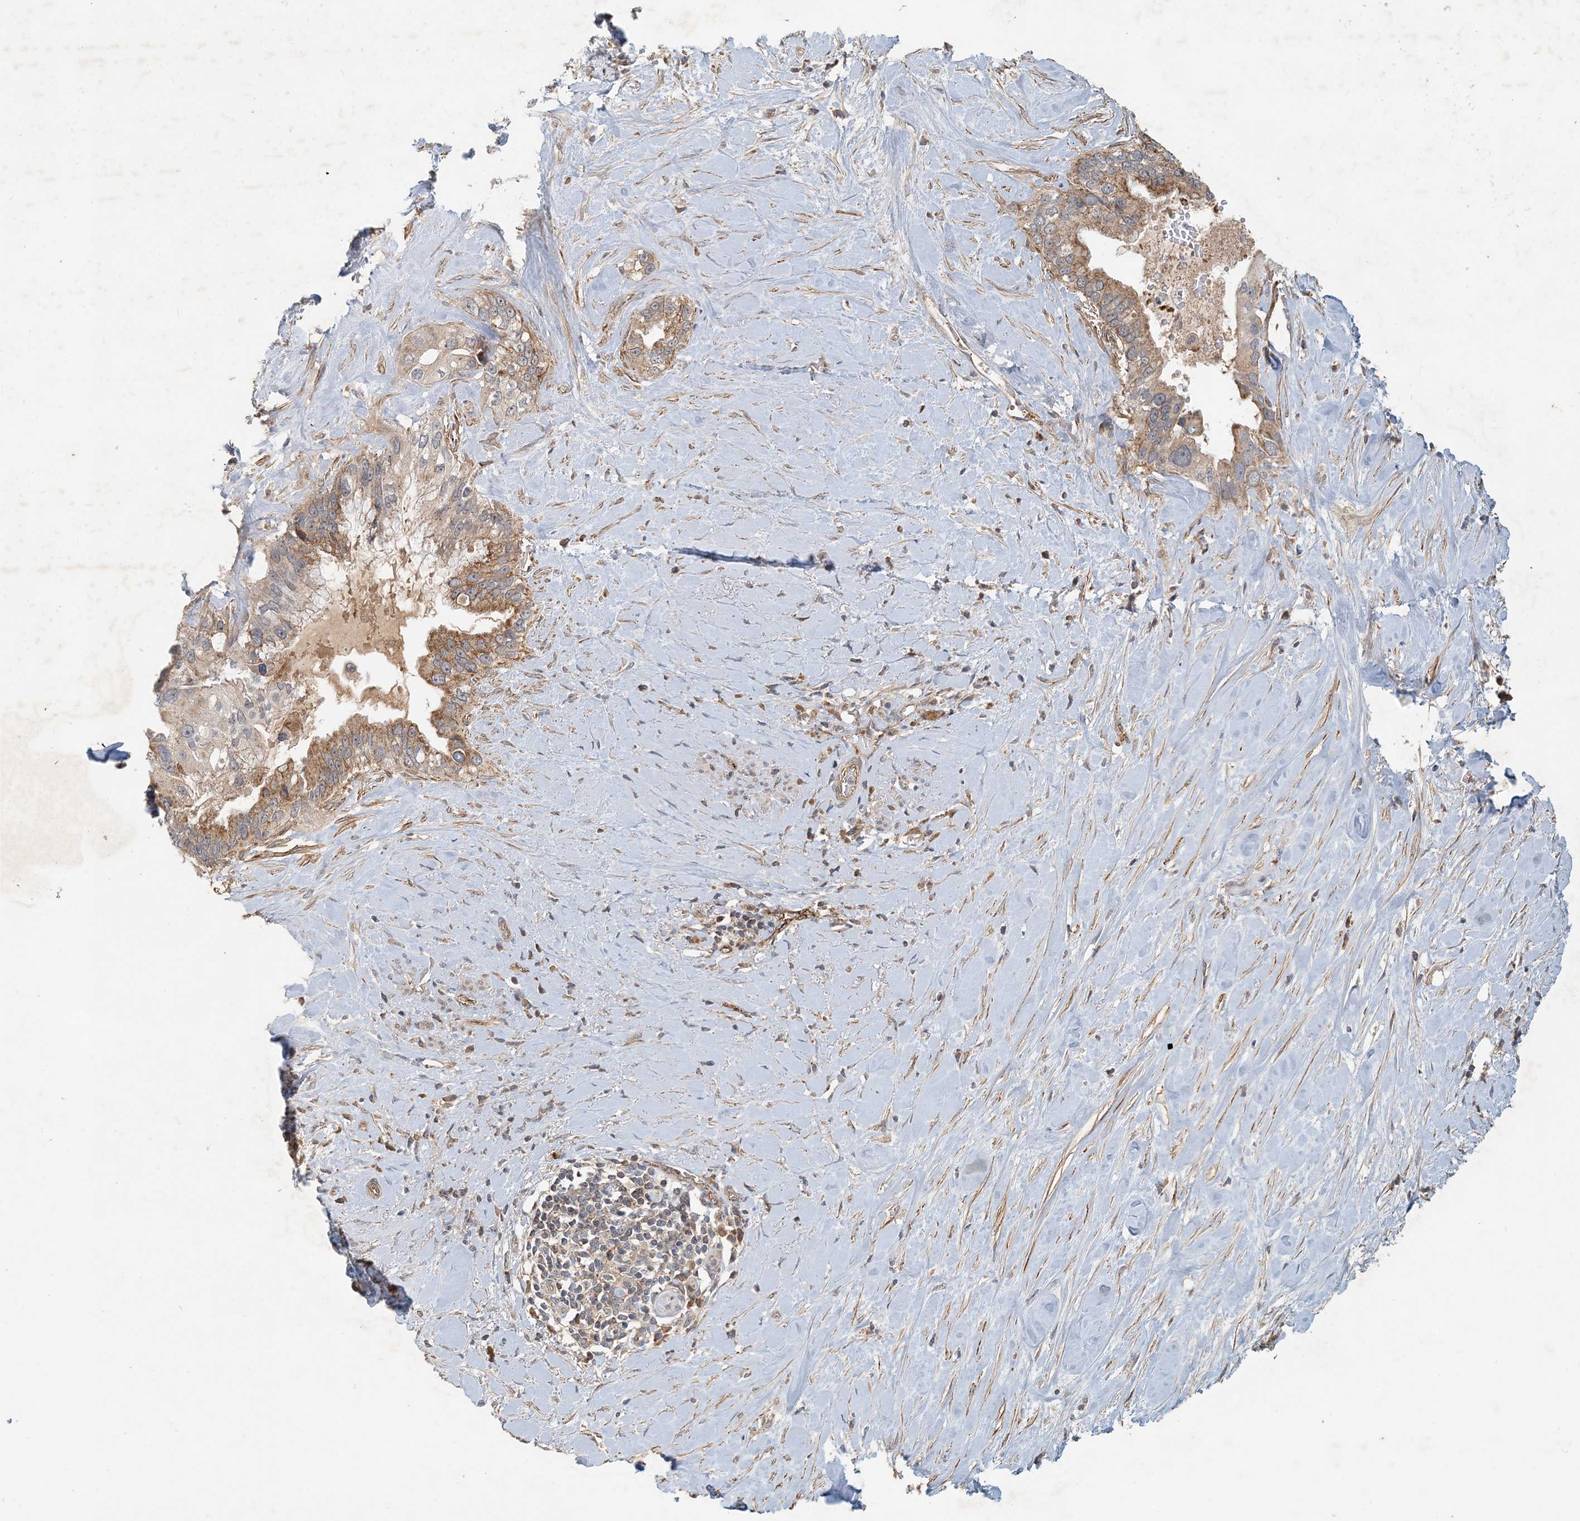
{"staining": {"intensity": "moderate", "quantity": ">75%", "location": "cytoplasmic/membranous"}, "tissue": "pancreatic cancer", "cell_type": "Tumor cells", "image_type": "cancer", "snomed": [{"axis": "morphology", "description": "Inflammation, NOS"}, {"axis": "morphology", "description": "Adenocarcinoma, NOS"}, {"axis": "topography", "description": "Pancreas"}], "caption": "Adenocarcinoma (pancreatic) stained with a protein marker displays moderate staining in tumor cells.", "gene": "ZBTB3", "patient": {"sex": "female", "age": 56}}